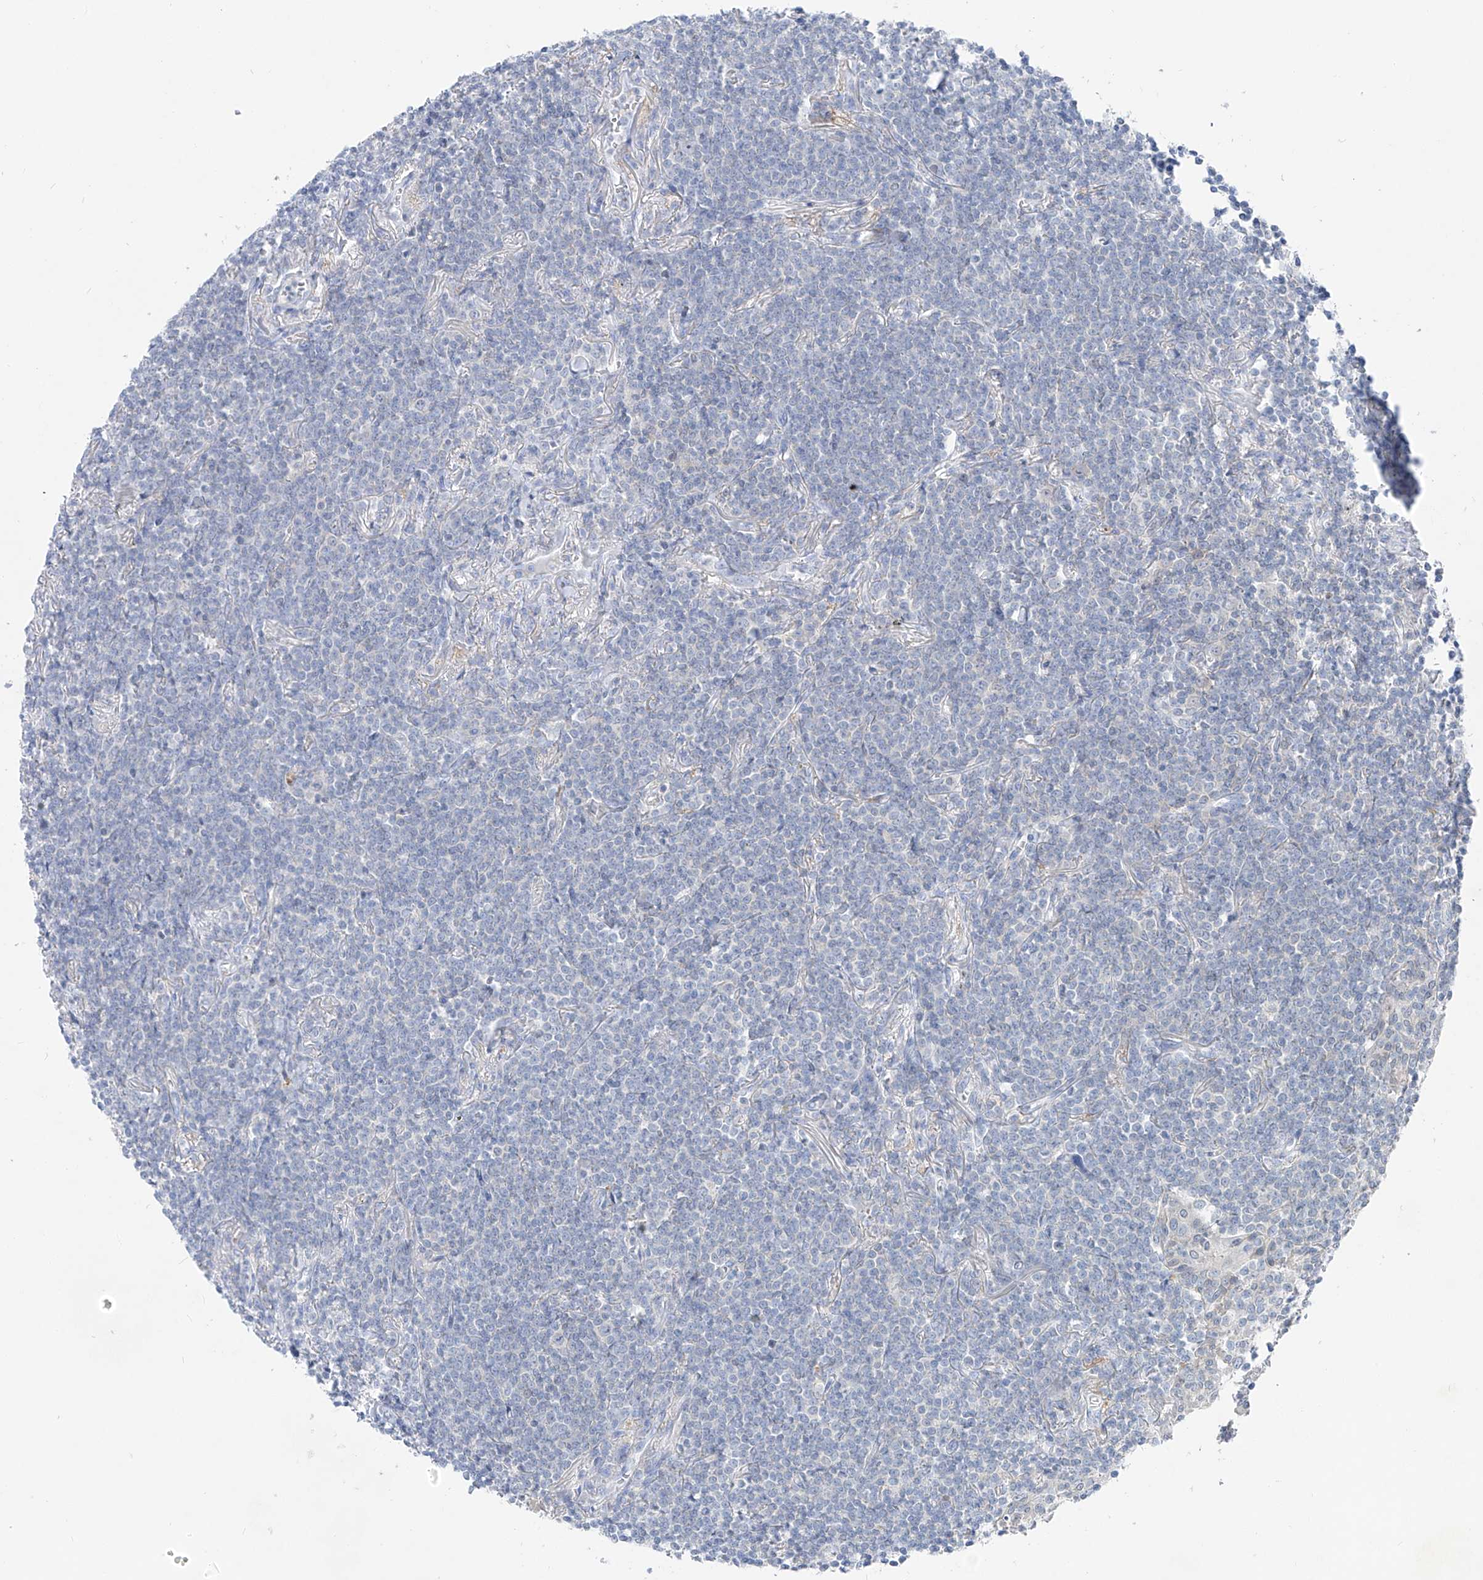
{"staining": {"intensity": "negative", "quantity": "none", "location": "none"}, "tissue": "lymphoma", "cell_type": "Tumor cells", "image_type": "cancer", "snomed": [{"axis": "morphology", "description": "Malignant lymphoma, non-Hodgkin's type, Low grade"}, {"axis": "topography", "description": "Lung"}], "caption": "Image shows no protein positivity in tumor cells of low-grade malignant lymphoma, non-Hodgkin's type tissue.", "gene": "UFL1", "patient": {"sex": "female", "age": 71}}